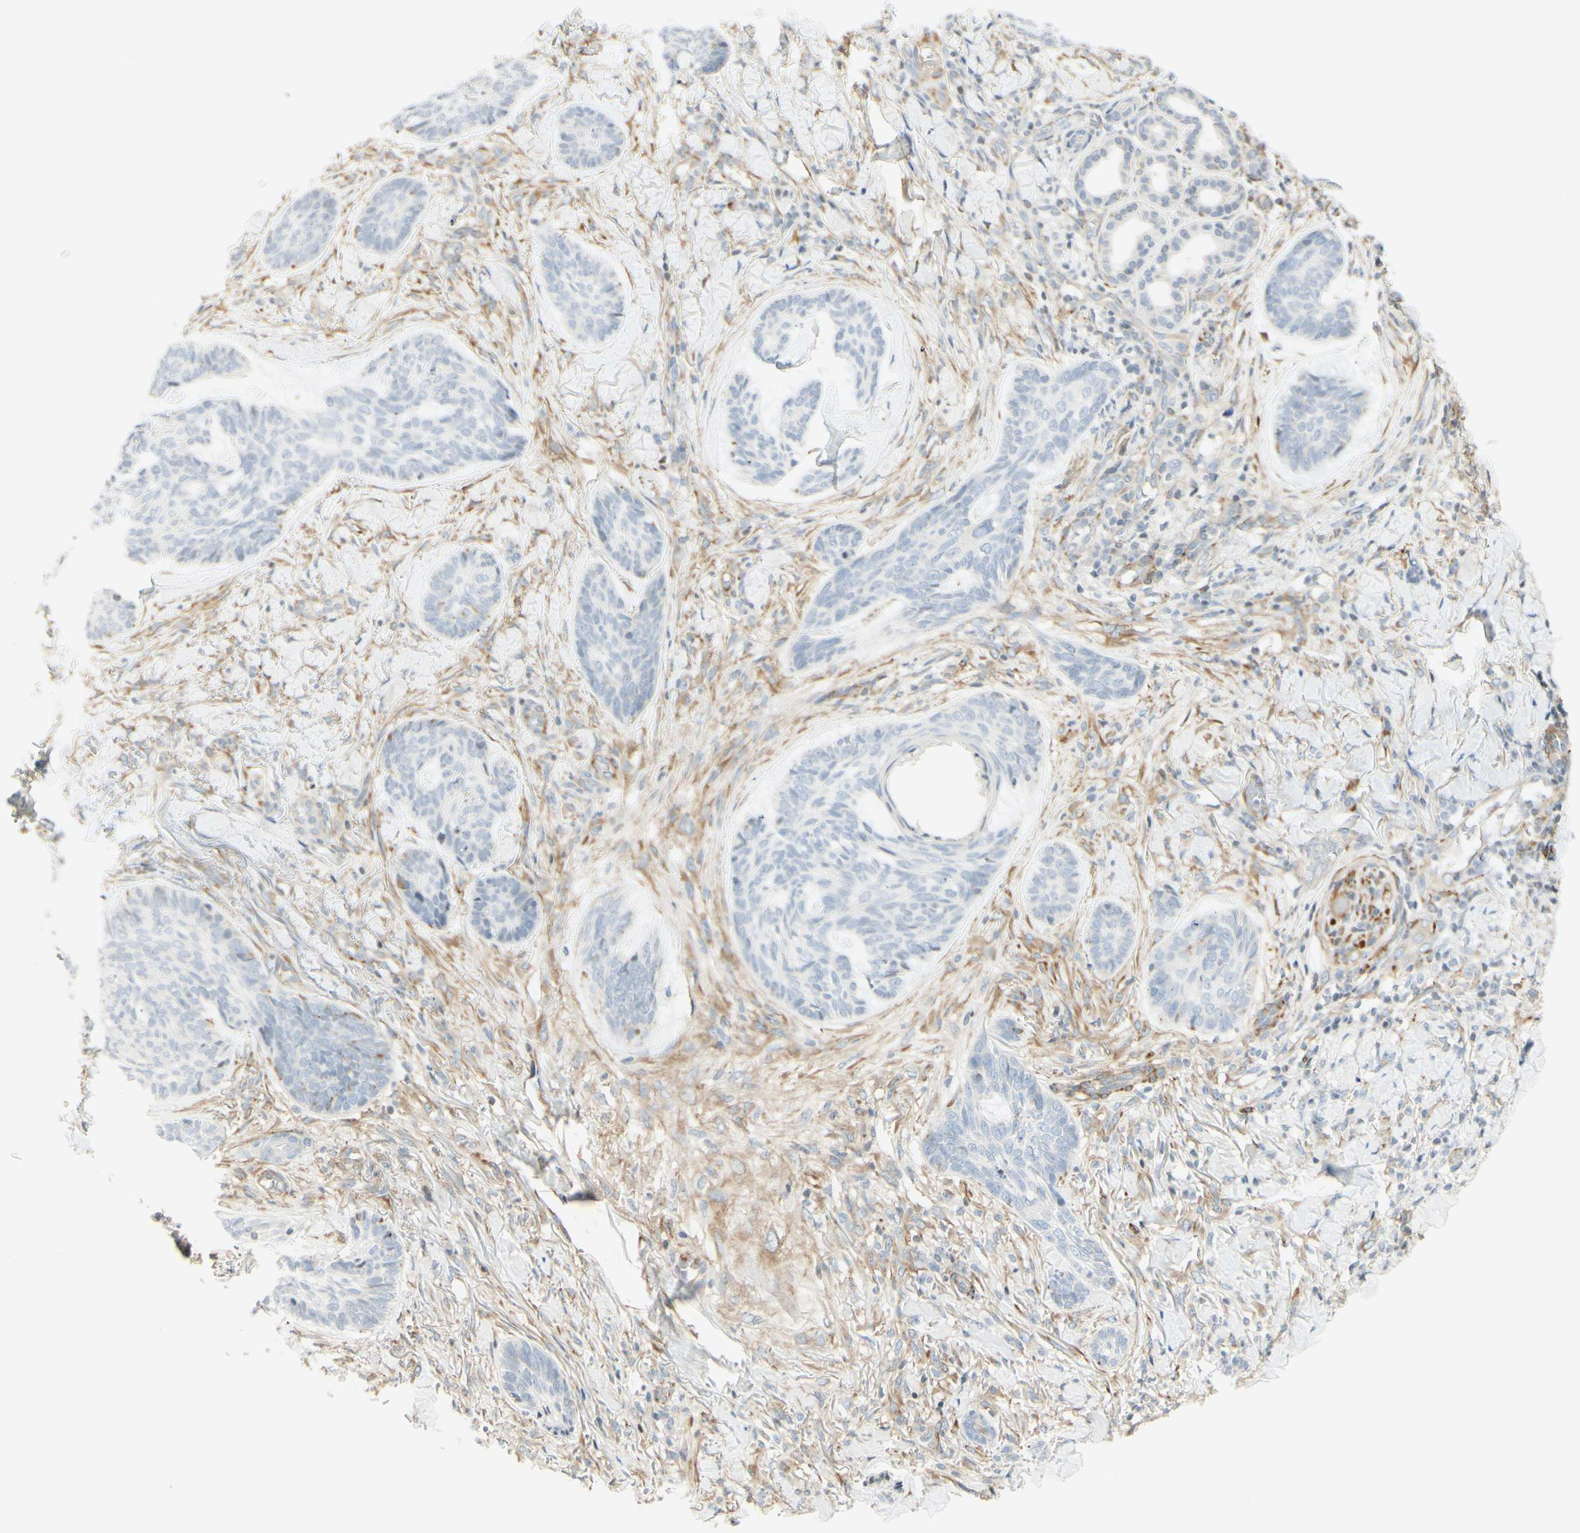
{"staining": {"intensity": "negative", "quantity": "none", "location": "none"}, "tissue": "skin cancer", "cell_type": "Tumor cells", "image_type": "cancer", "snomed": [{"axis": "morphology", "description": "Basal cell carcinoma"}, {"axis": "topography", "description": "Skin"}], "caption": "An IHC photomicrograph of skin cancer is shown. There is no staining in tumor cells of skin cancer.", "gene": "MAP1B", "patient": {"sex": "male", "age": 43}}